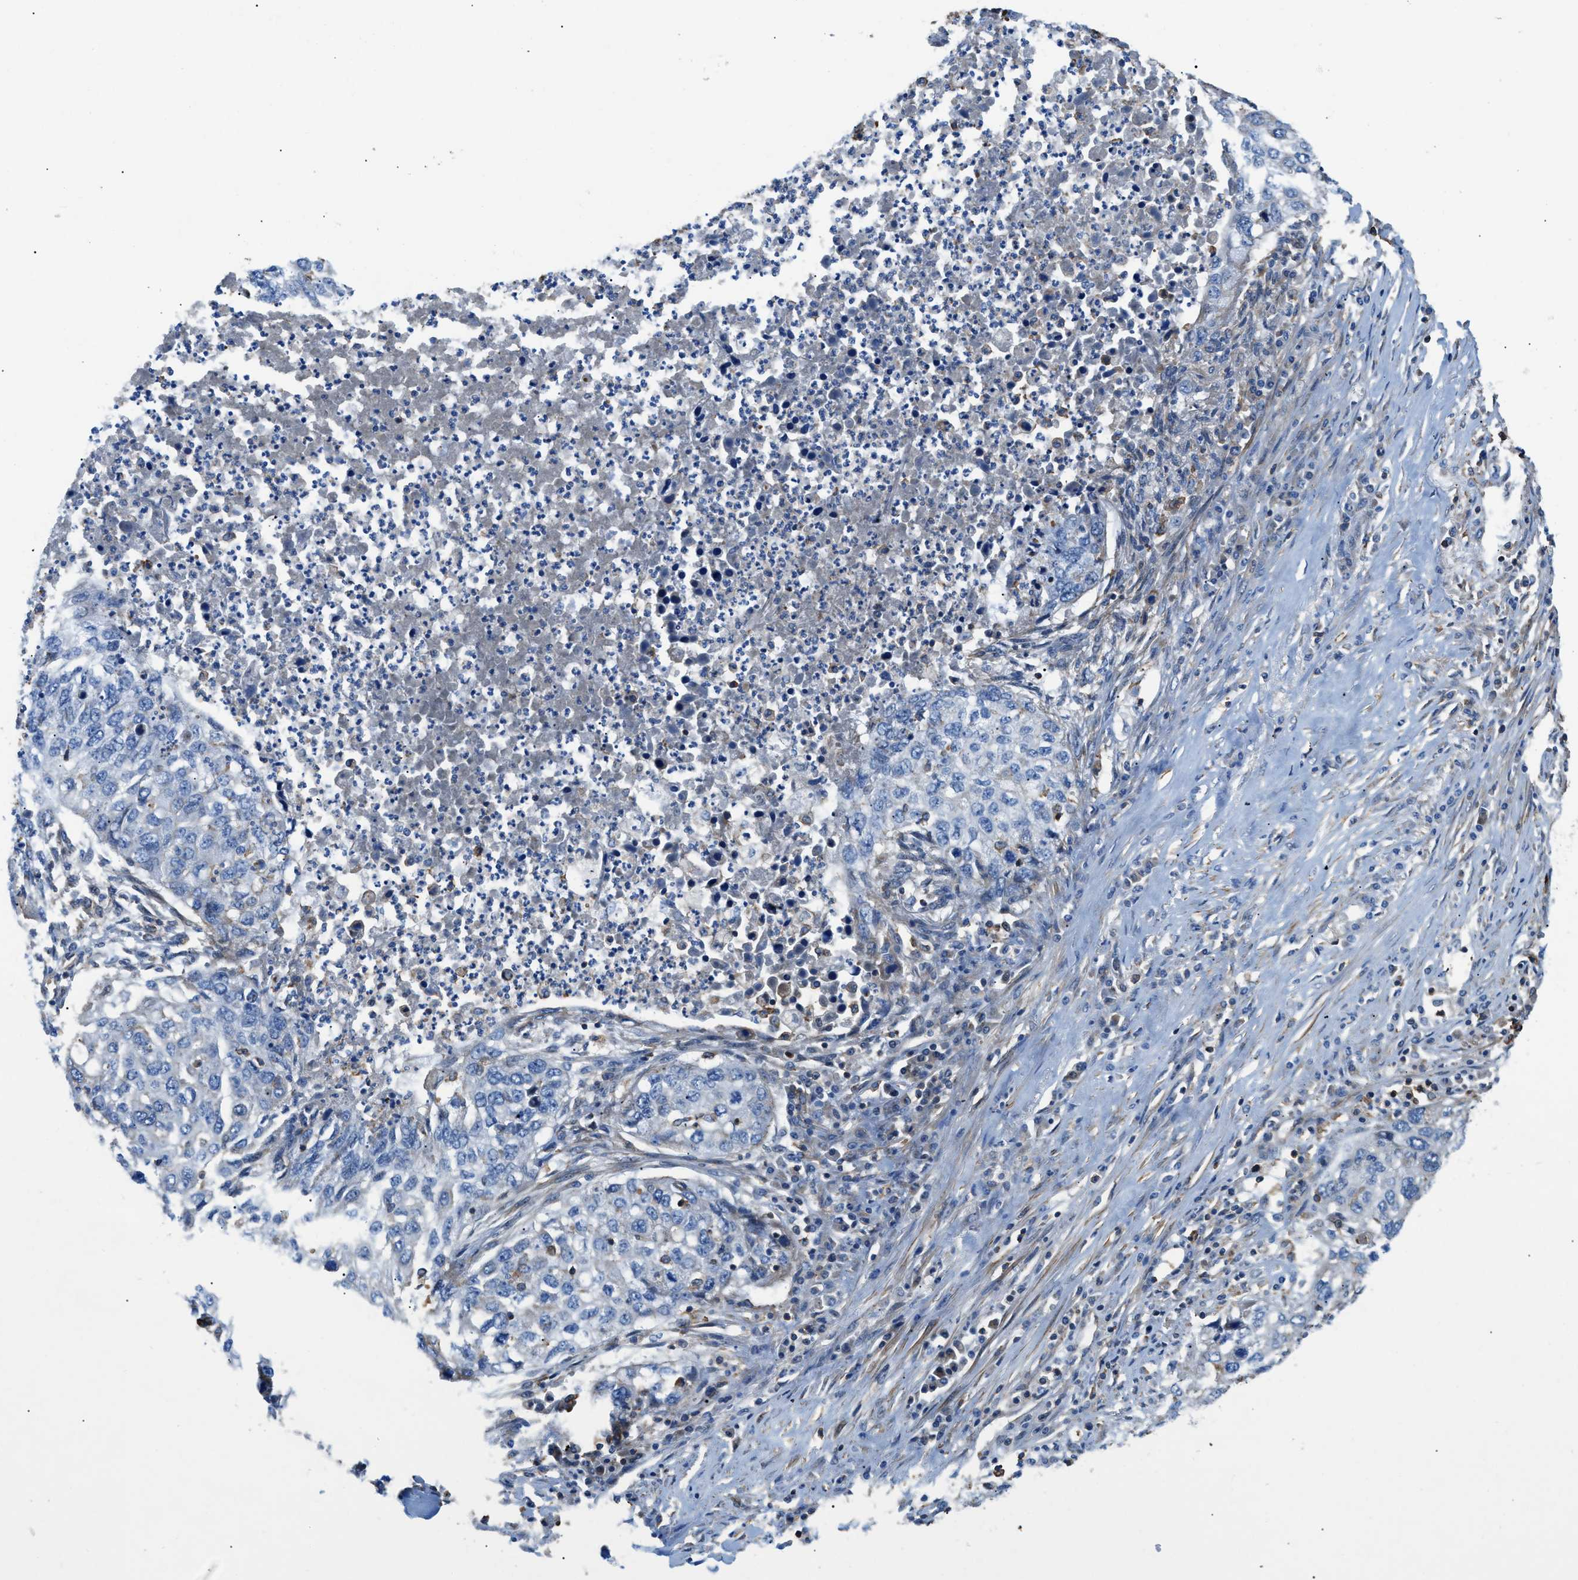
{"staining": {"intensity": "negative", "quantity": "none", "location": "none"}, "tissue": "lung cancer", "cell_type": "Tumor cells", "image_type": "cancer", "snomed": [{"axis": "morphology", "description": "Squamous cell carcinoma, NOS"}, {"axis": "topography", "description": "Lung"}], "caption": "The image exhibits no staining of tumor cells in lung cancer. (Brightfield microscopy of DAB immunohistochemistry at high magnification).", "gene": "ATP6V0D1", "patient": {"sex": "female", "age": 63}}